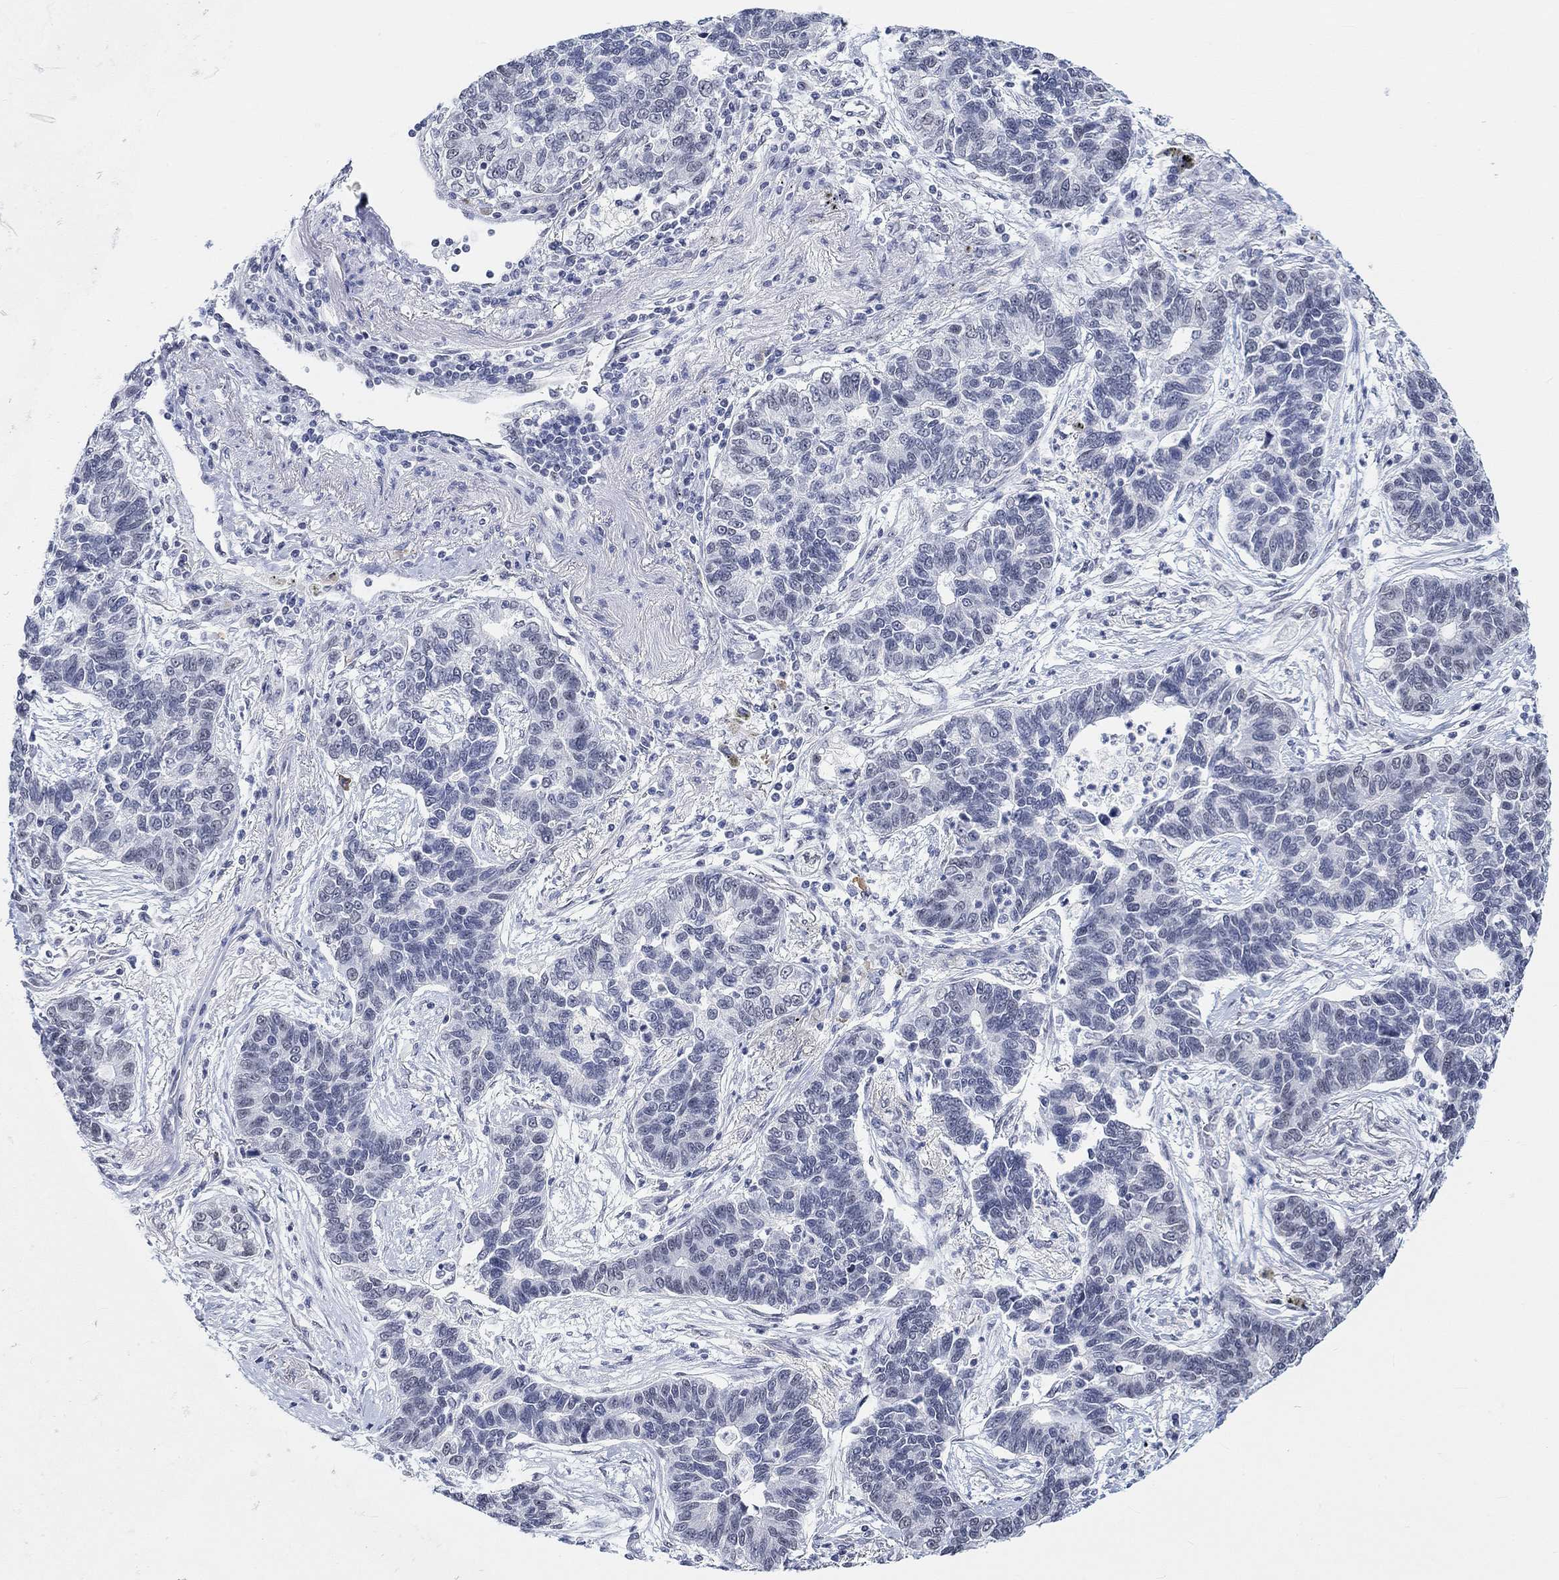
{"staining": {"intensity": "negative", "quantity": "none", "location": "none"}, "tissue": "lung cancer", "cell_type": "Tumor cells", "image_type": "cancer", "snomed": [{"axis": "morphology", "description": "Adenocarcinoma, NOS"}, {"axis": "topography", "description": "Lung"}], "caption": "DAB (3,3'-diaminobenzidine) immunohistochemical staining of human lung cancer displays no significant staining in tumor cells. Nuclei are stained in blue.", "gene": "PURG", "patient": {"sex": "female", "age": 57}}